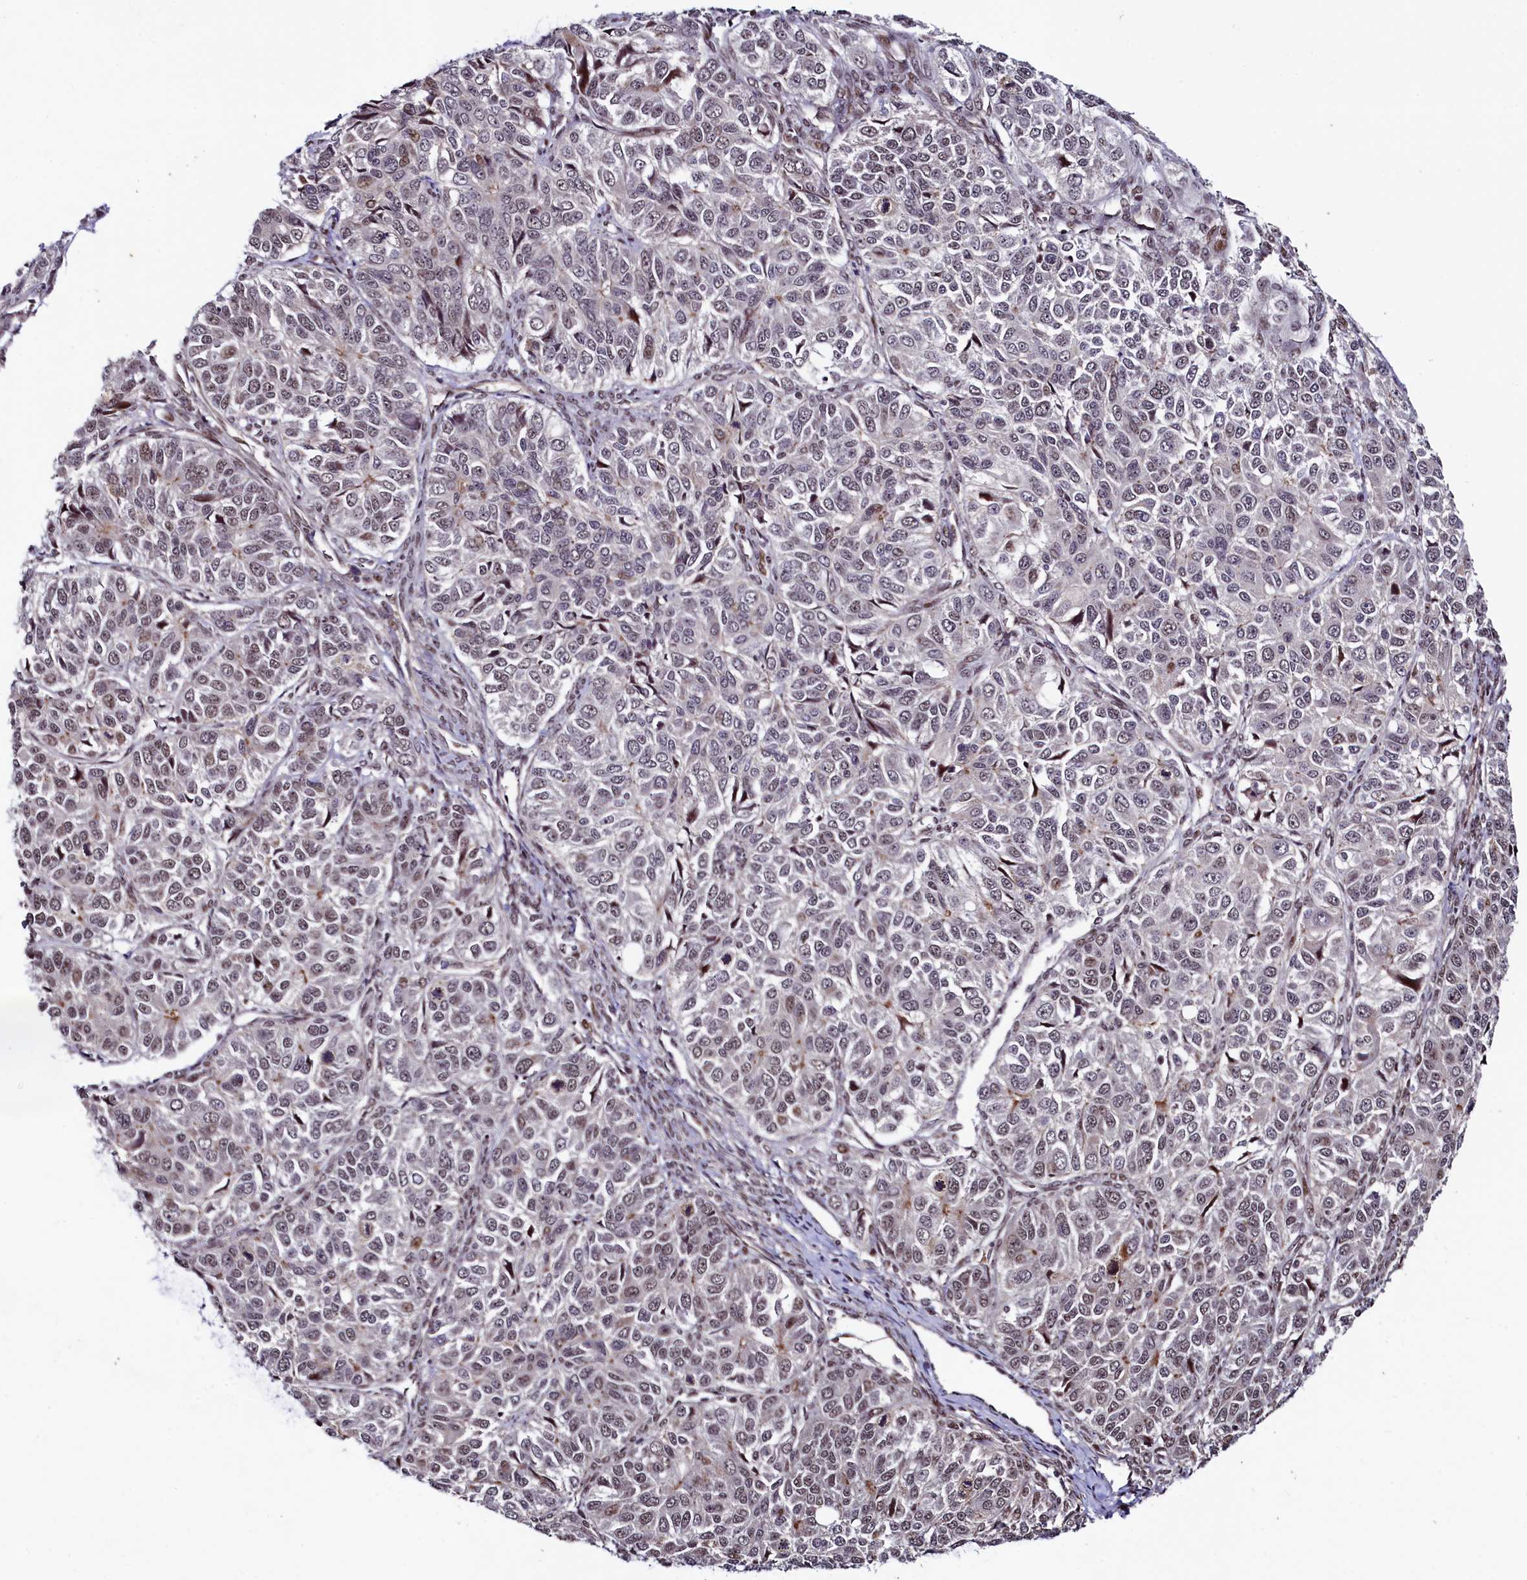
{"staining": {"intensity": "weak", "quantity": "25%-75%", "location": "nuclear"}, "tissue": "ovarian cancer", "cell_type": "Tumor cells", "image_type": "cancer", "snomed": [{"axis": "morphology", "description": "Carcinoma, endometroid"}, {"axis": "topography", "description": "Ovary"}], "caption": "Immunohistochemistry histopathology image of ovarian endometroid carcinoma stained for a protein (brown), which exhibits low levels of weak nuclear expression in about 25%-75% of tumor cells.", "gene": "LEO1", "patient": {"sex": "female", "age": 51}}